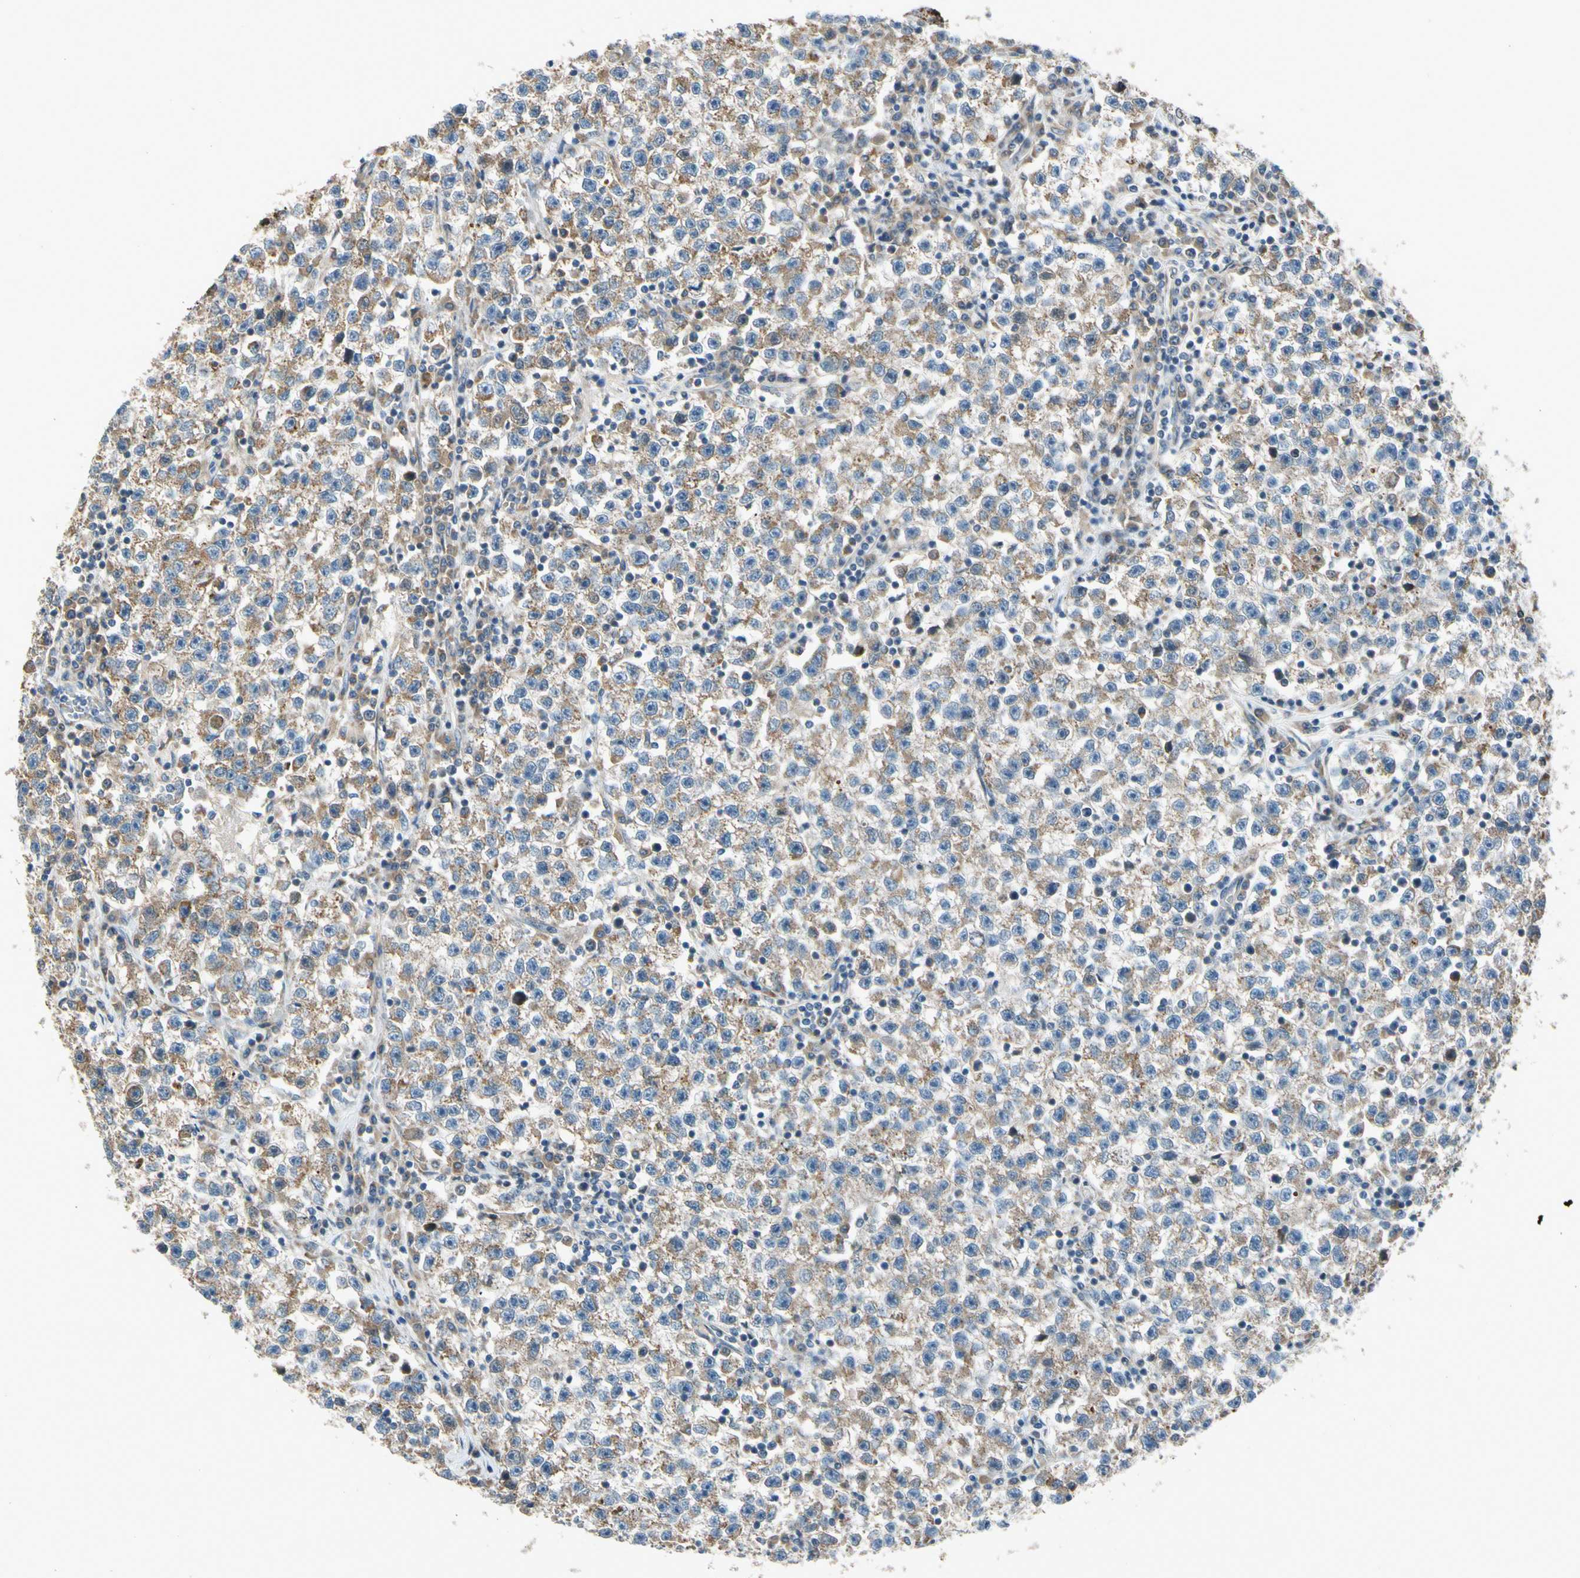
{"staining": {"intensity": "moderate", "quantity": ">75%", "location": "cytoplasmic/membranous"}, "tissue": "testis cancer", "cell_type": "Tumor cells", "image_type": "cancer", "snomed": [{"axis": "morphology", "description": "Seminoma, NOS"}, {"axis": "topography", "description": "Testis"}], "caption": "Immunohistochemical staining of human testis cancer (seminoma) exhibits medium levels of moderate cytoplasmic/membranous protein expression in approximately >75% of tumor cells.", "gene": "NPHP3", "patient": {"sex": "male", "age": 22}}